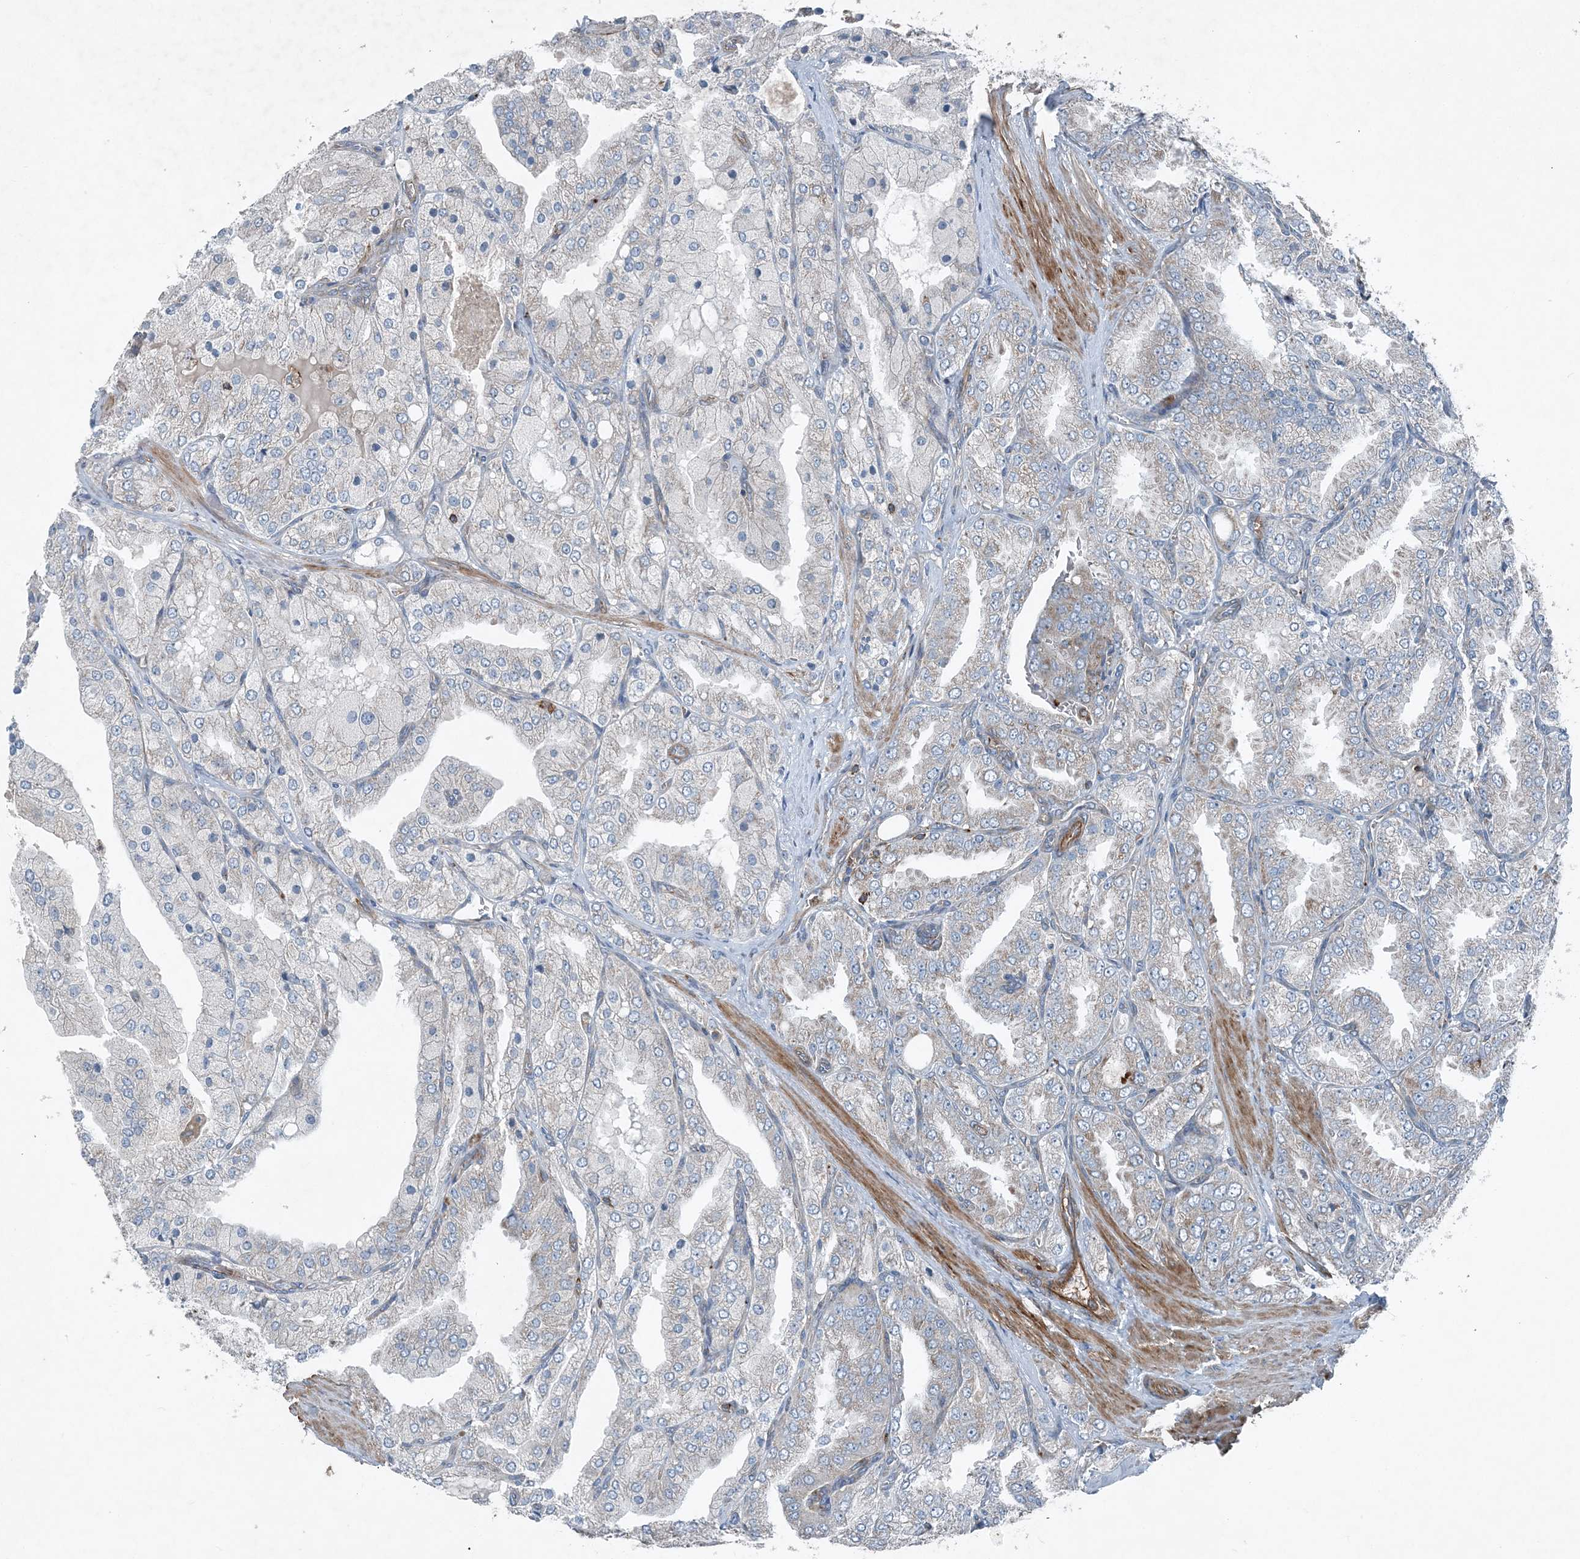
{"staining": {"intensity": "weak", "quantity": "25%-75%", "location": "cytoplasmic/membranous"}, "tissue": "prostate cancer", "cell_type": "Tumor cells", "image_type": "cancer", "snomed": [{"axis": "morphology", "description": "Adenocarcinoma, High grade"}, {"axis": "topography", "description": "Prostate"}], "caption": "About 25%-75% of tumor cells in prostate cancer display weak cytoplasmic/membranous protein staining as visualized by brown immunohistochemical staining.", "gene": "DGUOK", "patient": {"sex": "male", "age": 50}}